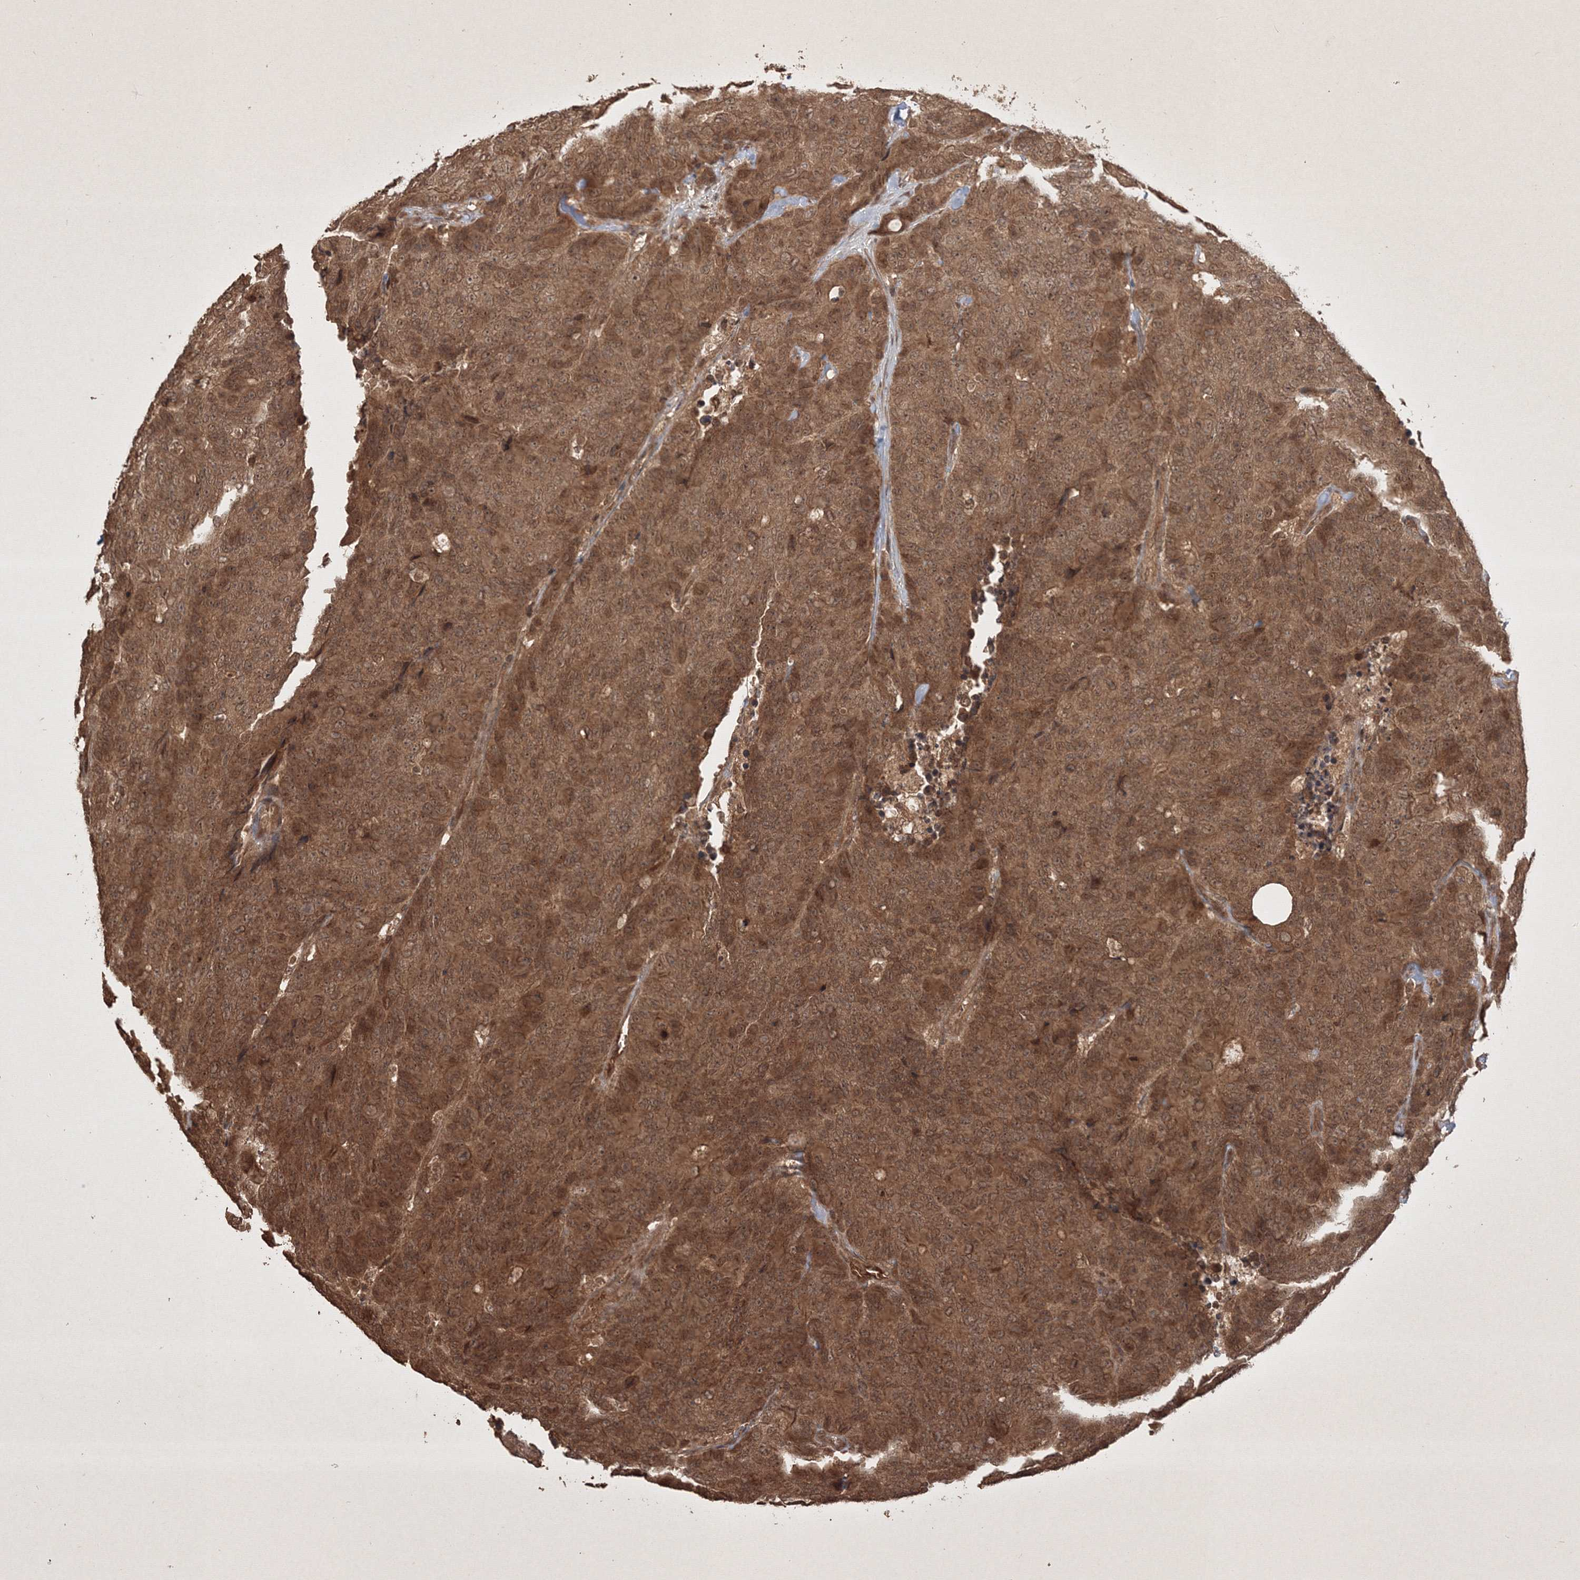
{"staining": {"intensity": "moderate", "quantity": ">75%", "location": "cytoplasmic/membranous,nuclear"}, "tissue": "colorectal cancer", "cell_type": "Tumor cells", "image_type": "cancer", "snomed": [{"axis": "morphology", "description": "Adenocarcinoma, NOS"}, {"axis": "topography", "description": "Colon"}], "caption": "This micrograph displays immunohistochemistry (IHC) staining of human colorectal cancer, with medium moderate cytoplasmic/membranous and nuclear expression in about >75% of tumor cells.", "gene": "PELI3", "patient": {"sex": "female", "age": 86}}